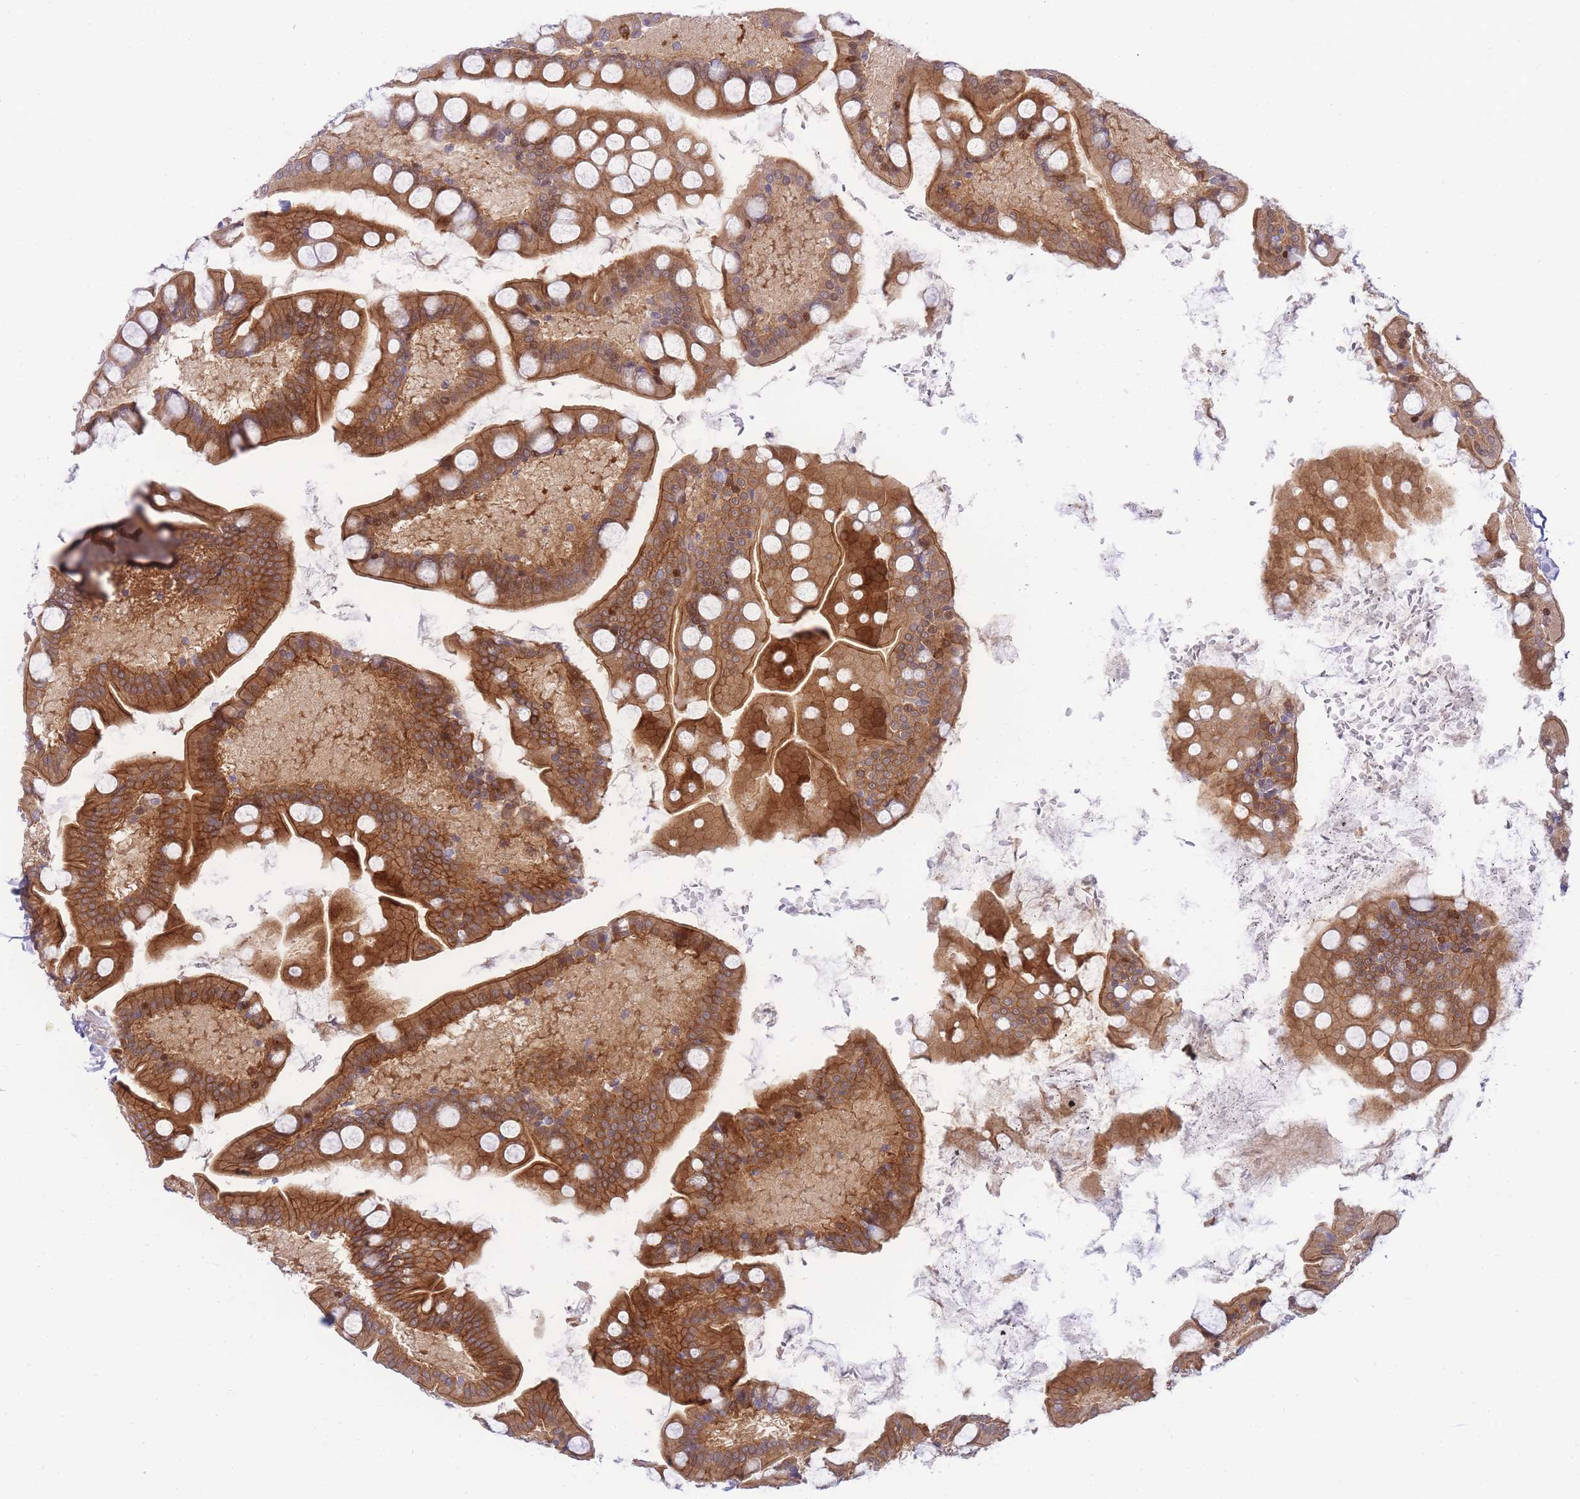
{"staining": {"intensity": "strong", "quantity": ">75%", "location": "cytoplasmic/membranous"}, "tissue": "small intestine", "cell_type": "Glandular cells", "image_type": "normal", "snomed": [{"axis": "morphology", "description": "Normal tissue, NOS"}, {"axis": "topography", "description": "Small intestine"}], "caption": "The histopathology image displays immunohistochemical staining of normal small intestine. There is strong cytoplasmic/membranous expression is seen in about >75% of glandular cells.", "gene": "FBN3", "patient": {"sex": "male", "age": 41}}